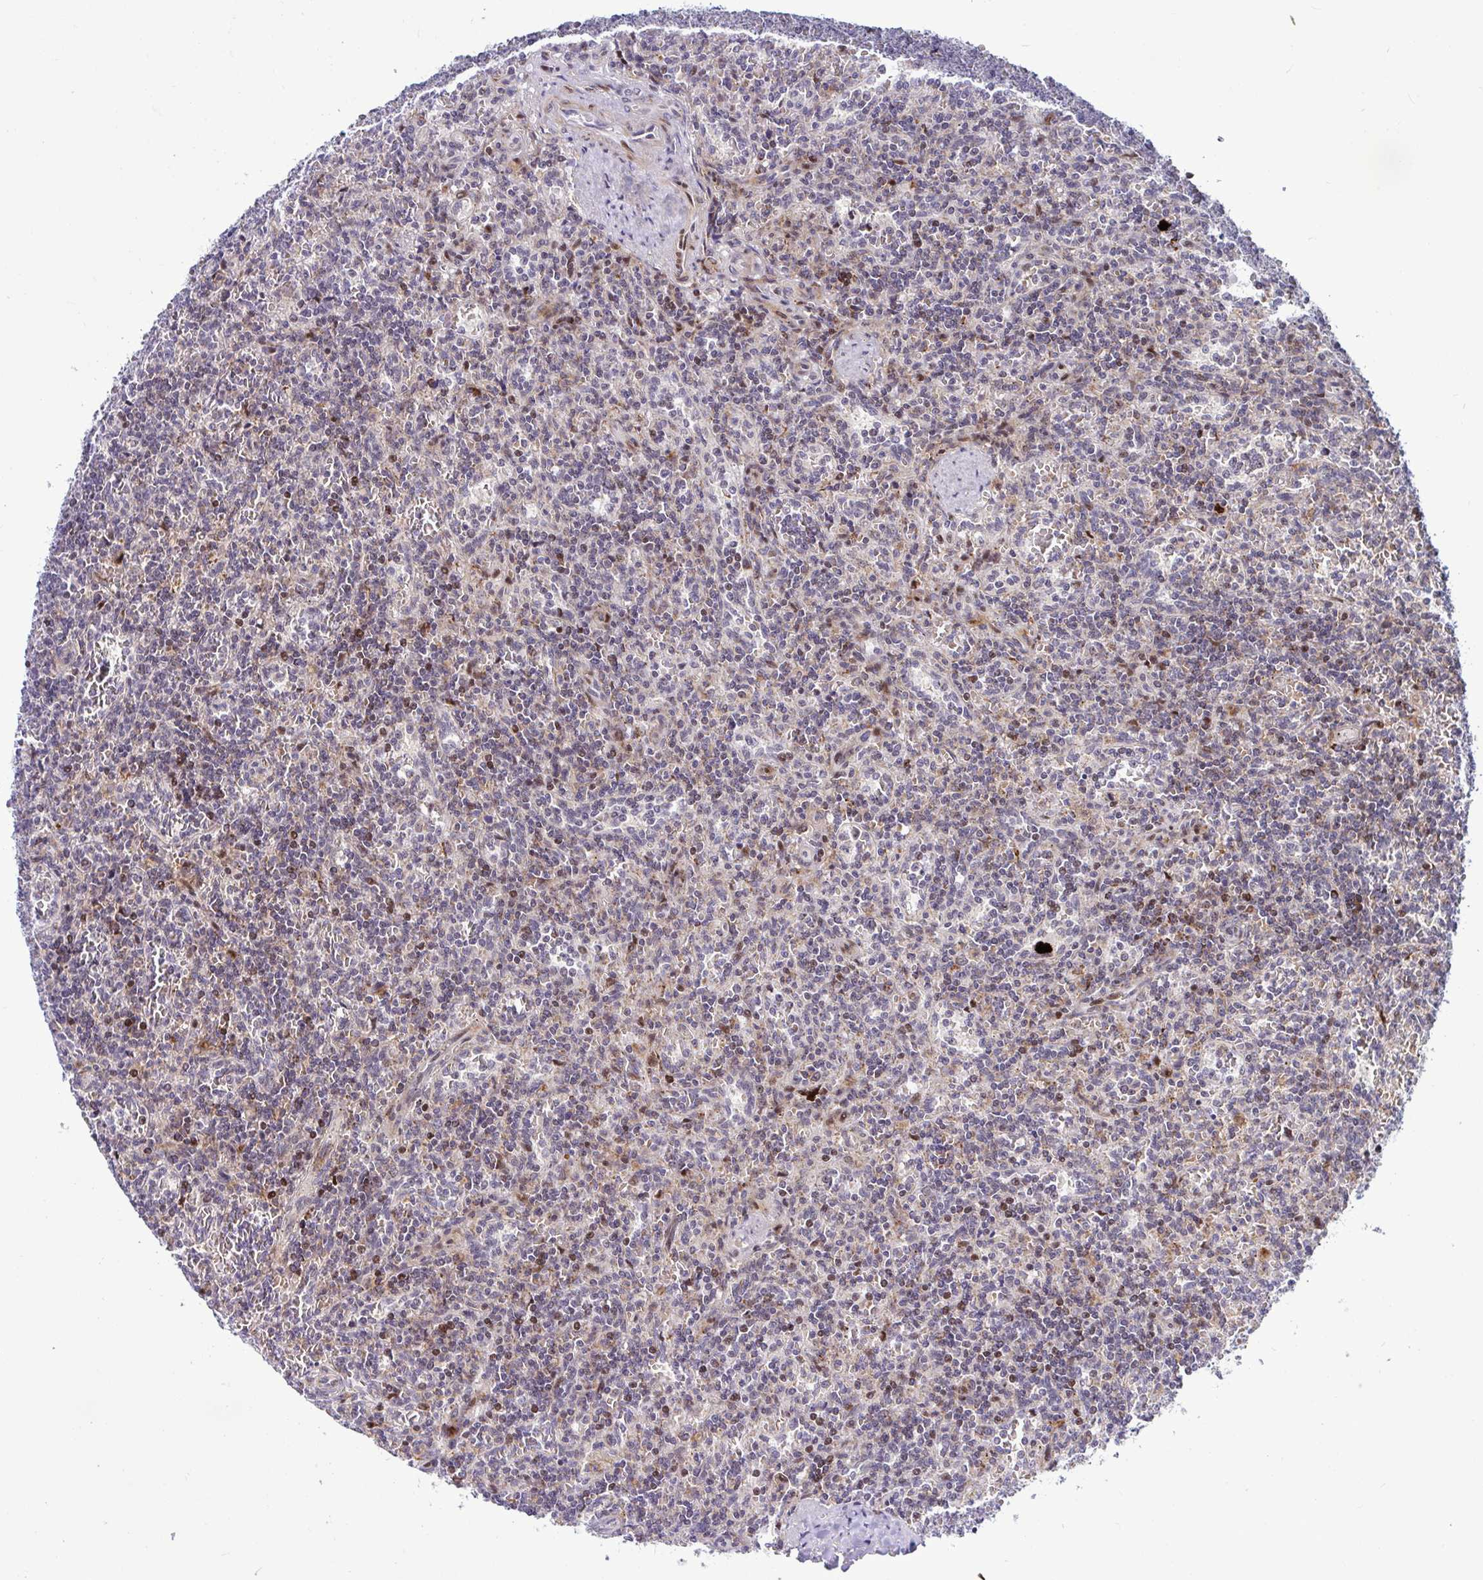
{"staining": {"intensity": "weak", "quantity": "<25%", "location": "nuclear"}, "tissue": "lymphoma", "cell_type": "Tumor cells", "image_type": "cancer", "snomed": [{"axis": "morphology", "description": "Malignant lymphoma, non-Hodgkin's type, Low grade"}, {"axis": "topography", "description": "Spleen"}], "caption": "This is an immunohistochemistry (IHC) image of human malignant lymphoma, non-Hodgkin's type (low-grade). There is no staining in tumor cells.", "gene": "DZIP1", "patient": {"sex": "male", "age": 73}}